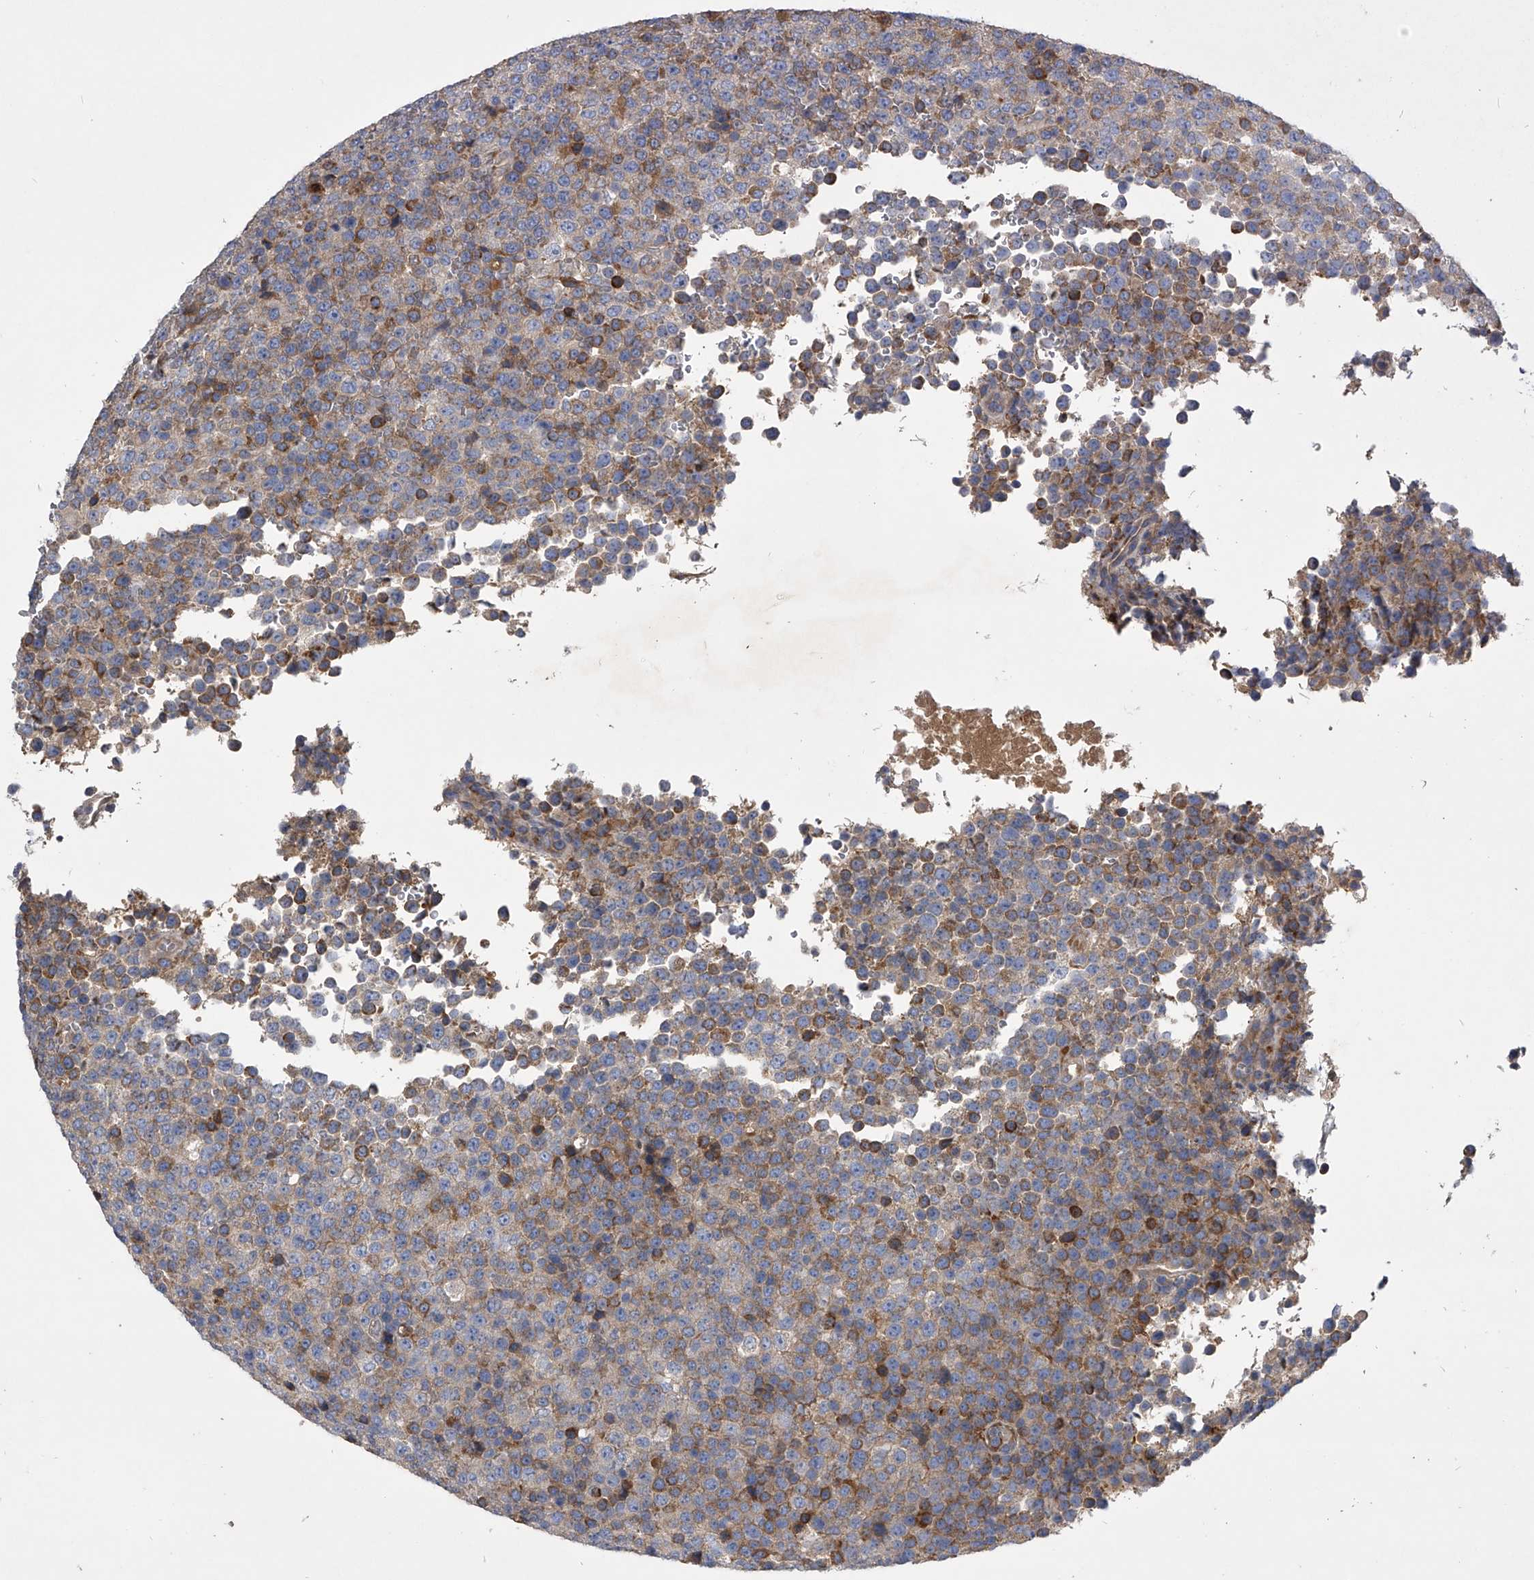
{"staining": {"intensity": "moderate", "quantity": "<25%", "location": "cytoplasmic/membranous"}, "tissue": "lymphoma", "cell_type": "Tumor cells", "image_type": "cancer", "snomed": [{"axis": "morphology", "description": "Malignant lymphoma, non-Hodgkin's type, High grade"}, {"axis": "topography", "description": "Lymph node"}], "caption": "A micrograph of lymphoma stained for a protein shows moderate cytoplasmic/membranous brown staining in tumor cells.", "gene": "CCR4", "patient": {"sex": "male", "age": 13}}